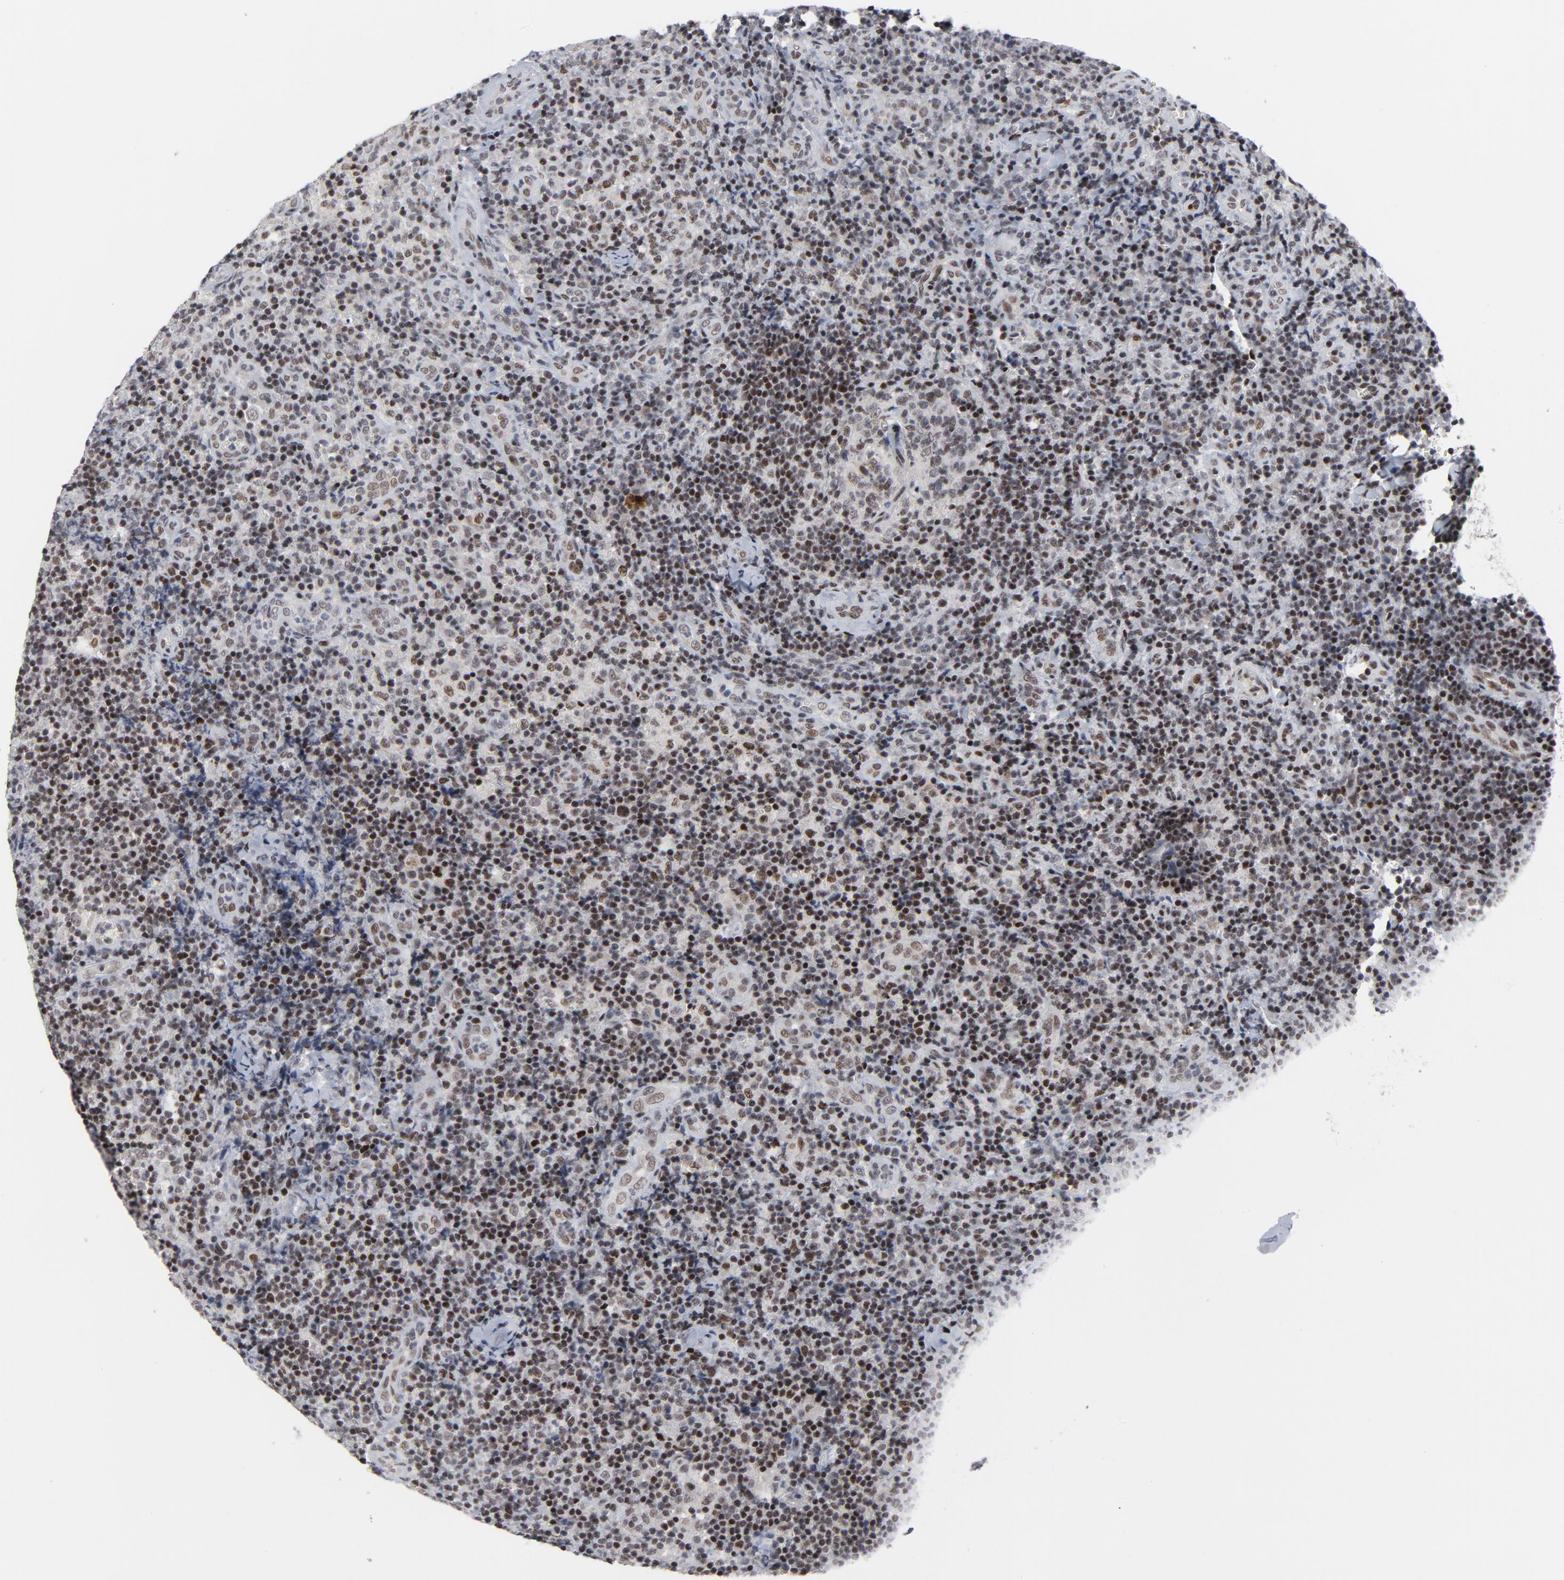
{"staining": {"intensity": "weak", "quantity": ">75%", "location": "nuclear"}, "tissue": "lymph node", "cell_type": "Germinal center cells", "image_type": "normal", "snomed": [{"axis": "morphology", "description": "Normal tissue, NOS"}, {"axis": "morphology", "description": "Inflammation, NOS"}, {"axis": "topography", "description": "Lymph node"}], "caption": "A high-resolution photomicrograph shows IHC staining of unremarkable lymph node, which reveals weak nuclear positivity in approximately >75% of germinal center cells. Nuclei are stained in blue.", "gene": "GABPA", "patient": {"sex": "male", "age": 46}}